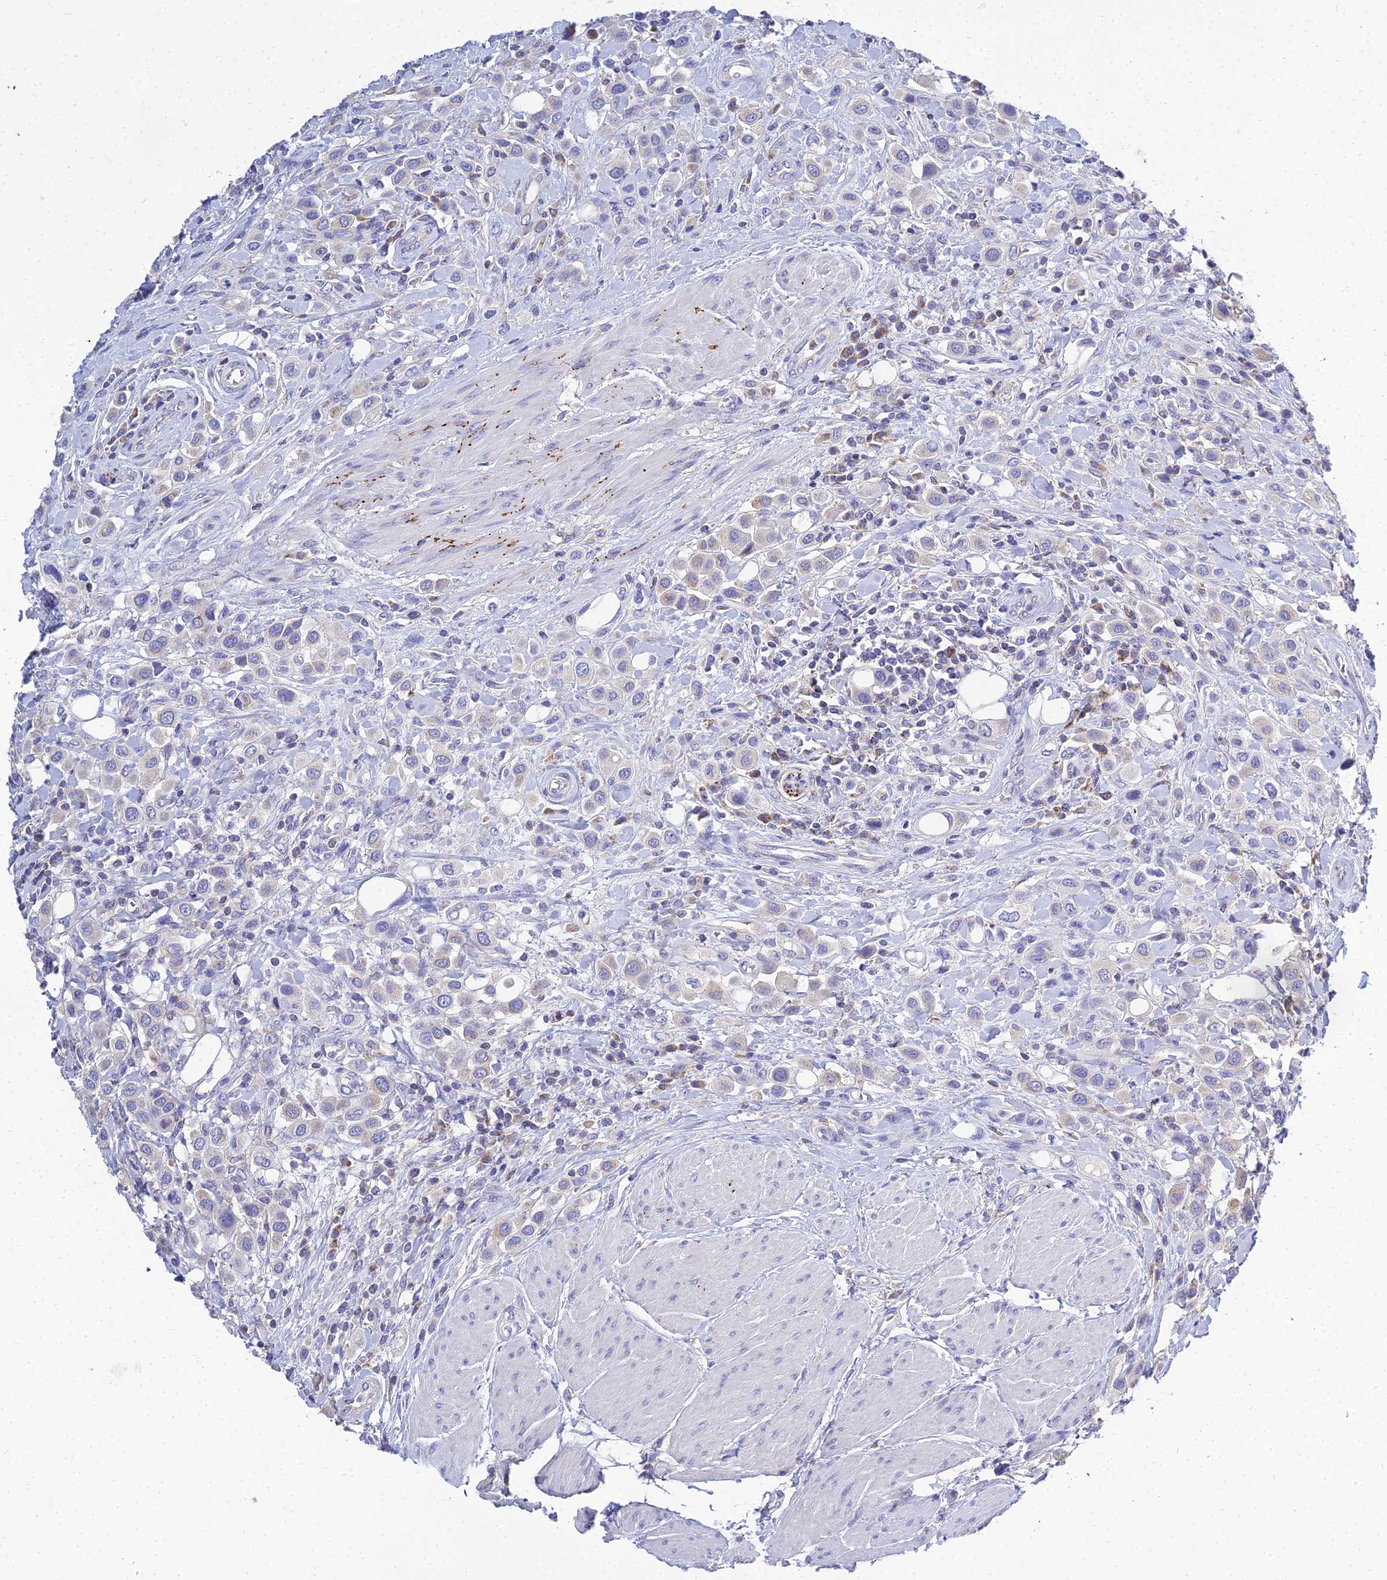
{"staining": {"intensity": "negative", "quantity": "none", "location": "none"}, "tissue": "urothelial cancer", "cell_type": "Tumor cells", "image_type": "cancer", "snomed": [{"axis": "morphology", "description": "Urothelial carcinoma, High grade"}, {"axis": "topography", "description": "Urinary bladder"}], "caption": "A micrograph of urothelial cancer stained for a protein exhibits no brown staining in tumor cells. (DAB (3,3'-diaminobenzidine) IHC, high magnification).", "gene": "NPY", "patient": {"sex": "male", "age": 50}}